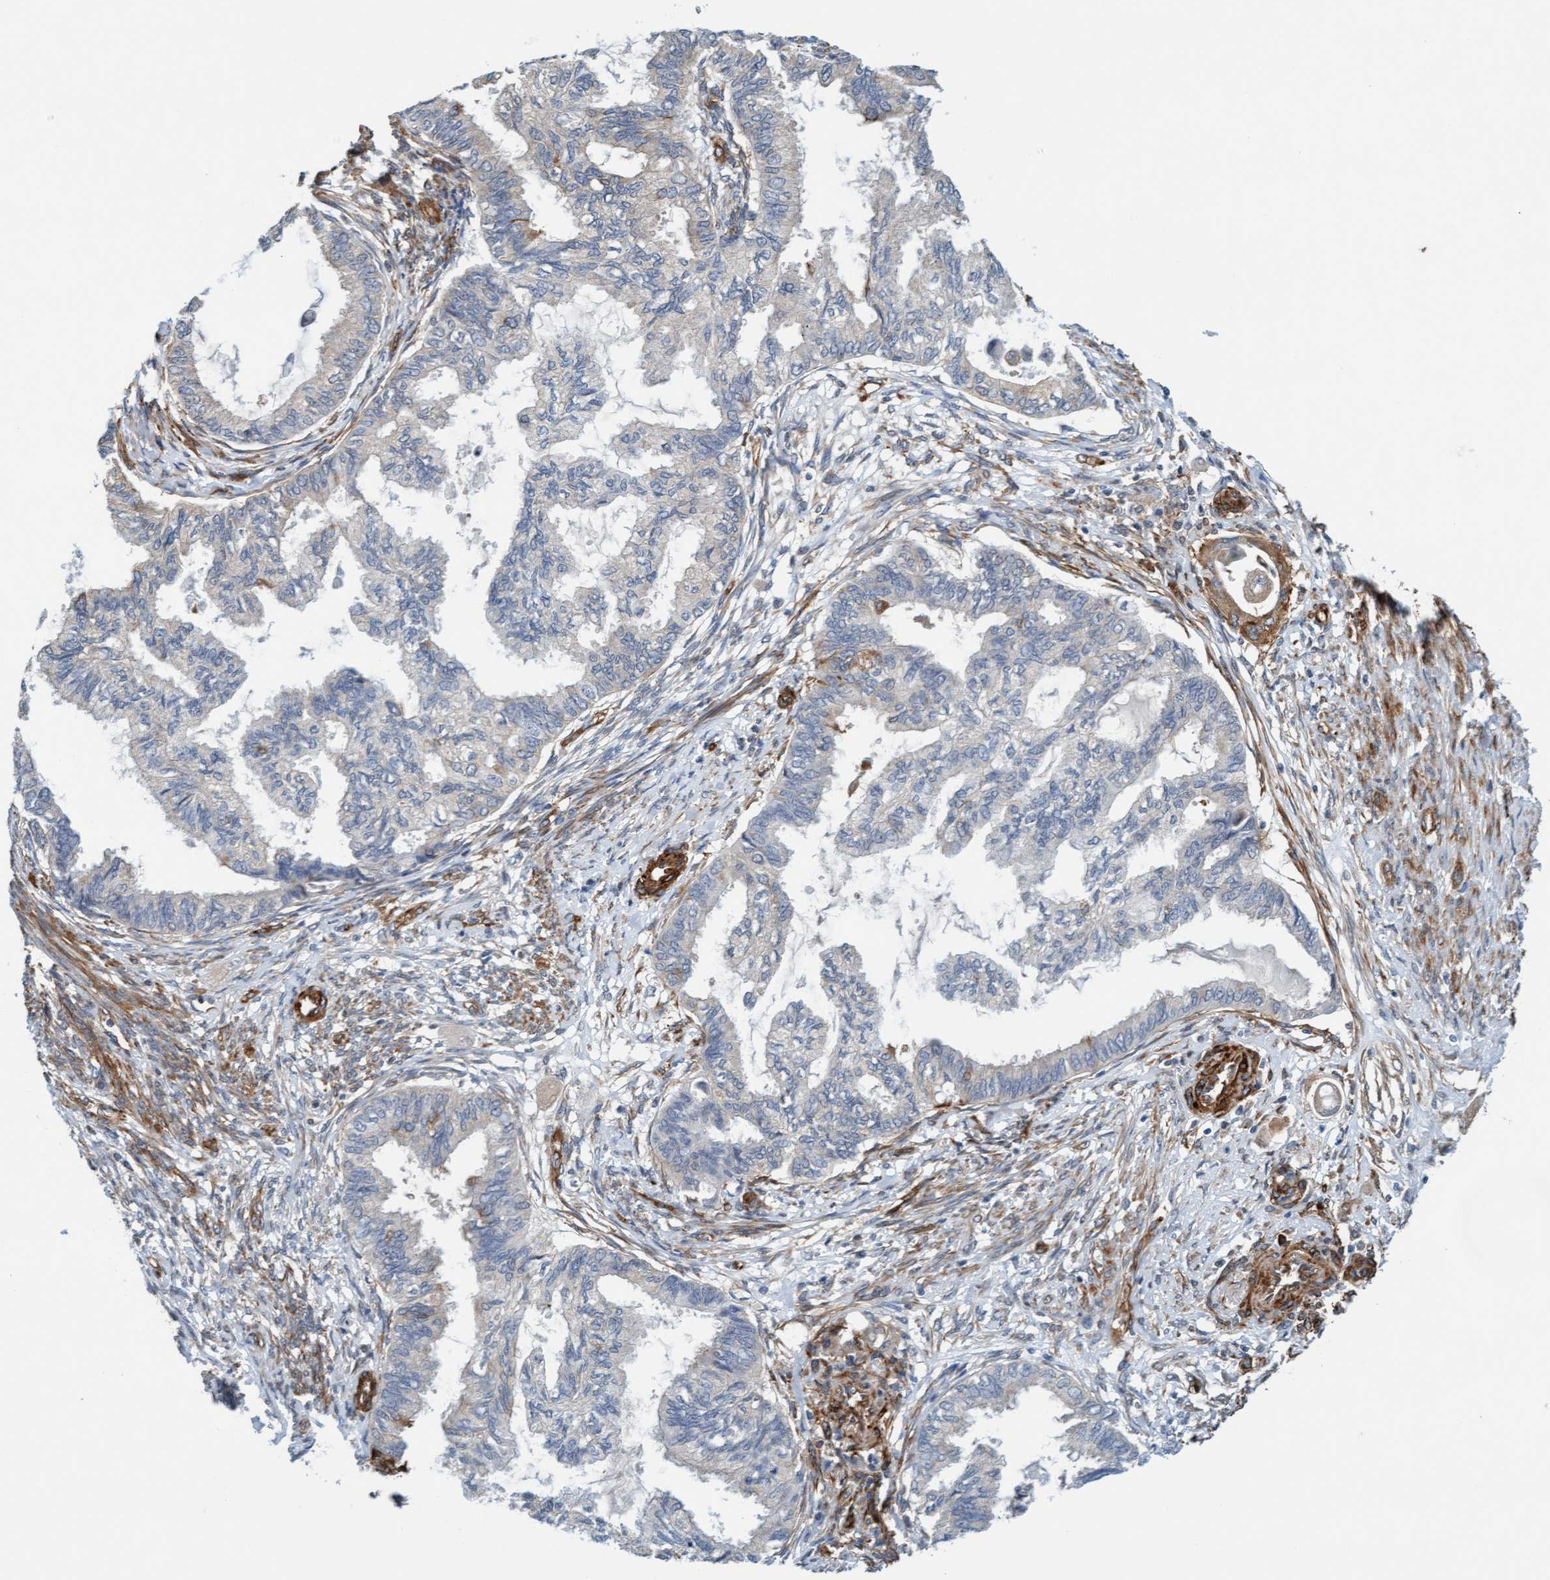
{"staining": {"intensity": "negative", "quantity": "none", "location": "none"}, "tissue": "cervical cancer", "cell_type": "Tumor cells", "image_type": "cancer", "snomed": [{"axis": "morphology", "description": "Normal tissue, NOS"}, {"axis": "morphology", "description": "Adenocarcinoma, NOS"}, {"axis": "topography", "description": "Cervix"}, {"axis": "topography", "description": "Endometrium"}], "caption": "Protein analysis of cervical cancer (adenocarcinoma) reveals no significant expression in tumor cells.", "gene": "FMNL3", "patient": {"sex": "female", "age": 86}}